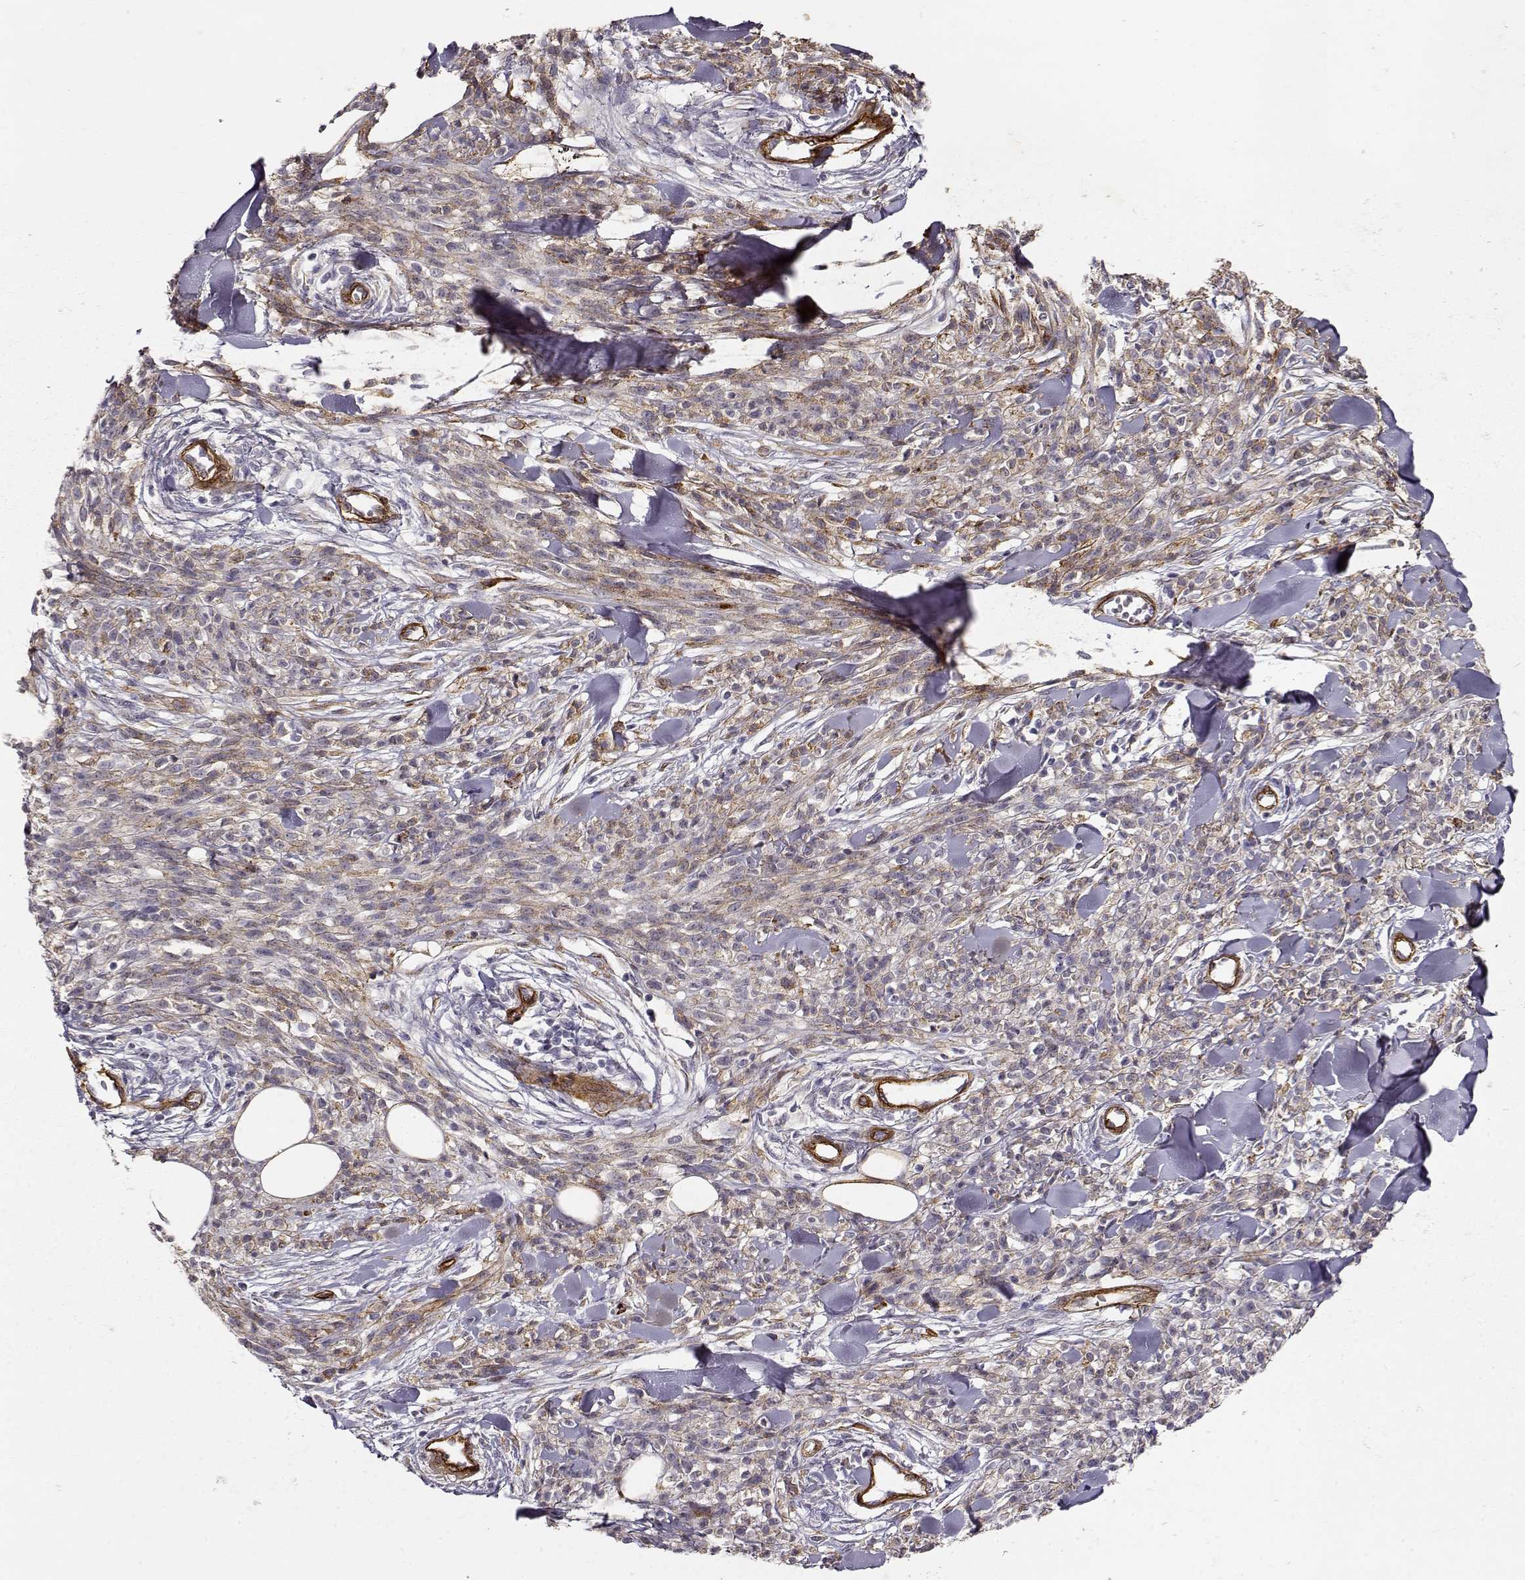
{"staining": {"intensity": "moderate", "quantity": "<25%", "location": "cytoplasmic/membranous"}, "tissue": "melanoma", "cell_type": "Tumor cells", "image_type": "cancer", "snomed": [{"axis": "morphology", "description": "Malignant melanoma, NOS"}, {"axis": "topography", "description": "Skin"}, {"axis": "topography", "description": "Skin of trunk"}], "caption": "A high-resolution micrograph shows immunohistochemistry (IHC) staining of melanoma, which displays moderate cytoplasmic/membranous staining in about <25% of tumor cells. The staining was performed using DAB, with brown indicating positive protein expression. Nuclei are stained blue with hematoxylin.", "gene": "LAMC1", "patient": {"sex": "male", "age": 74}}